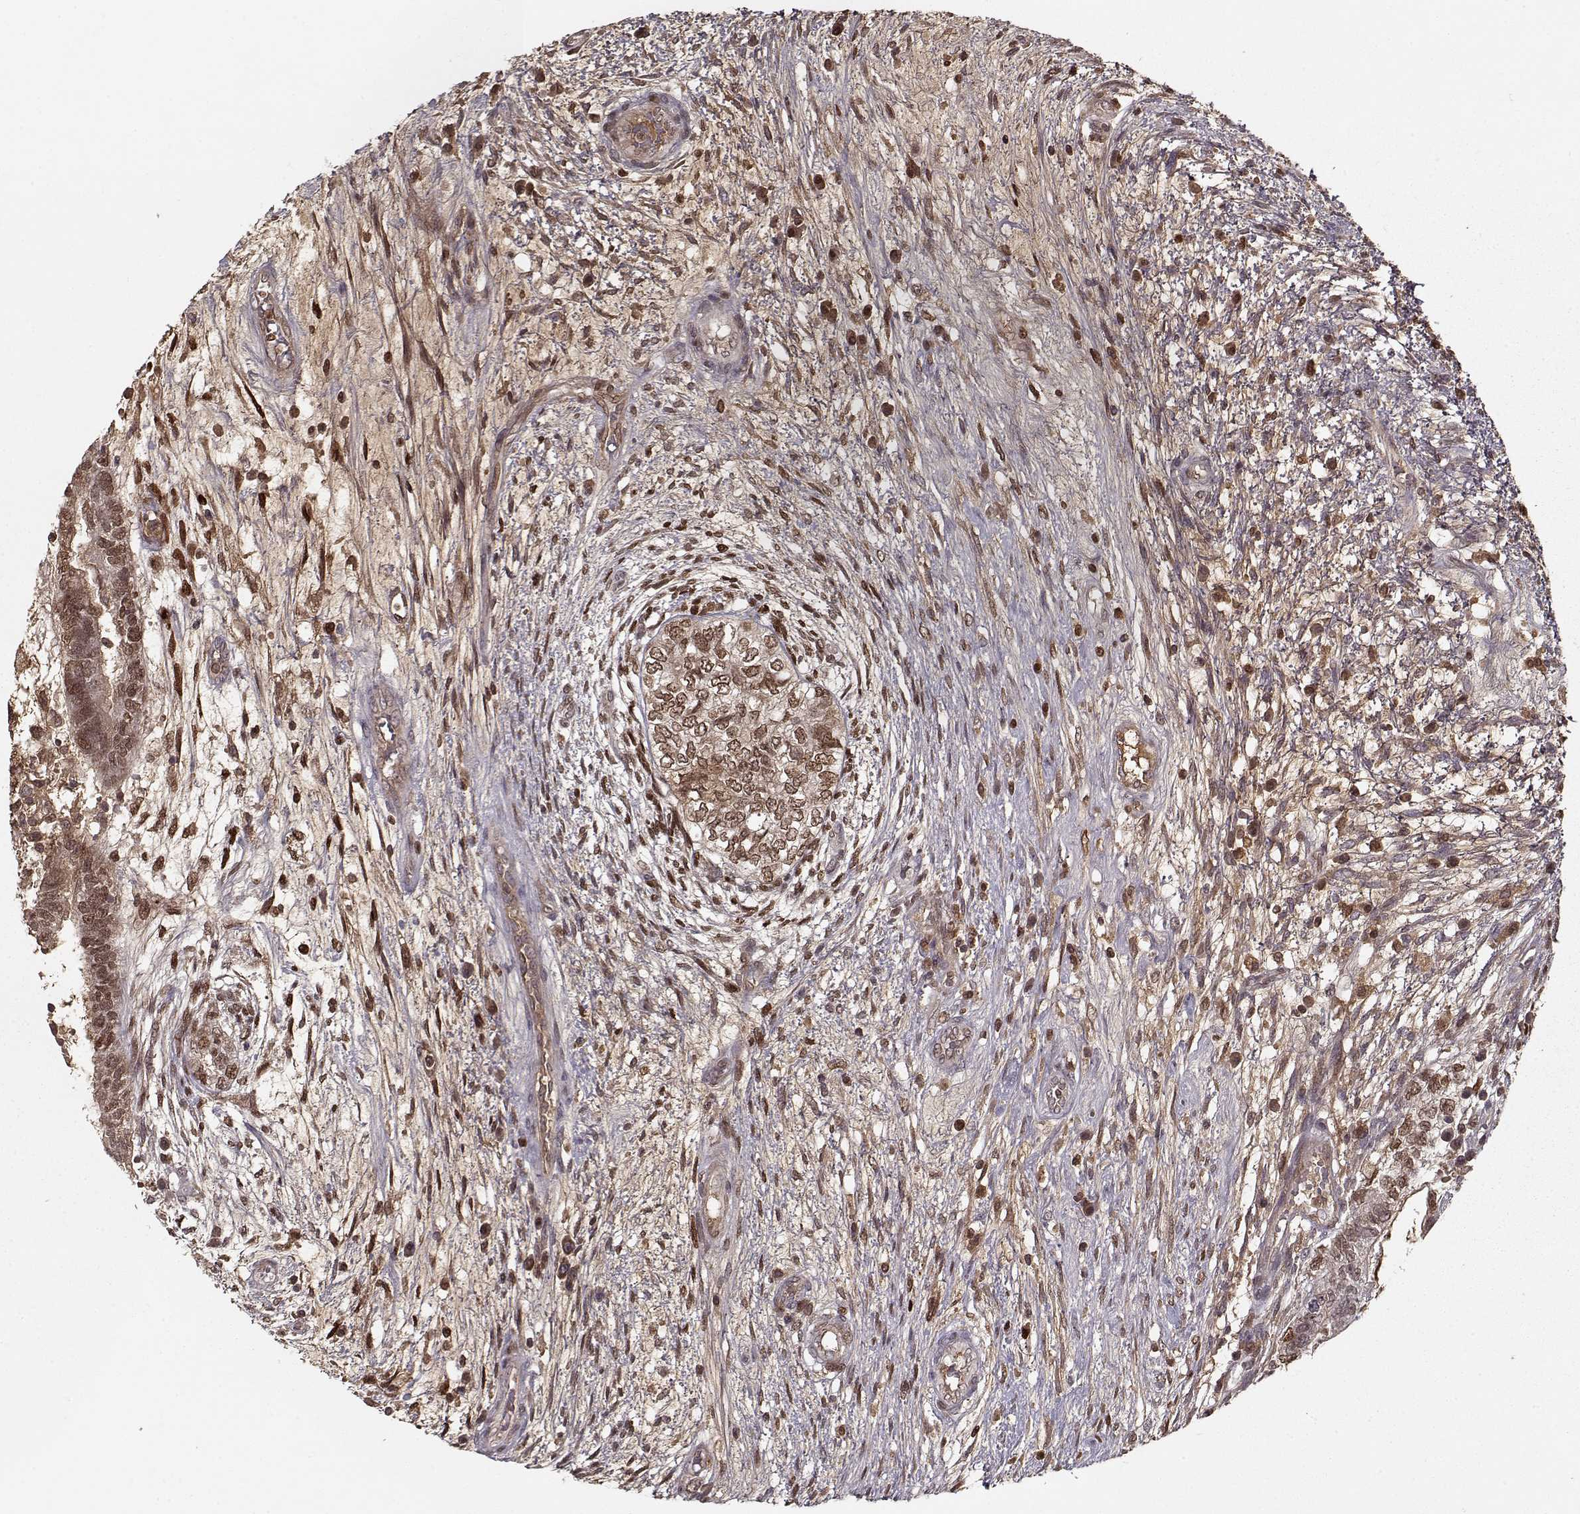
{"staining": {"intensity": "weak", "quantity": "25%-75%", "location": "cytoplasmic/membranous,nuclear"}, "tissue": "testis cancer", "cell_type": "Tumor cells", "image_type": "cancer", "snomed": [{"axis": "morphology", "description": "Normal tissue, NOS"}, {"axis": "morphology", "description": "Carcinoma, Embryonal, NOS"}, {"axis": "topography", "description": "Testis"}, {"axis": "topography", "description": "Epididymis"}], "caption": "Brown immunohistochemical staining in testis cancer displays weak cytoplasmic/membranous and nuclear positivity in approximately 25%-75% of tumor cells.", "gene": "AFM", "patient": {"sex": "male", "age": 32}}